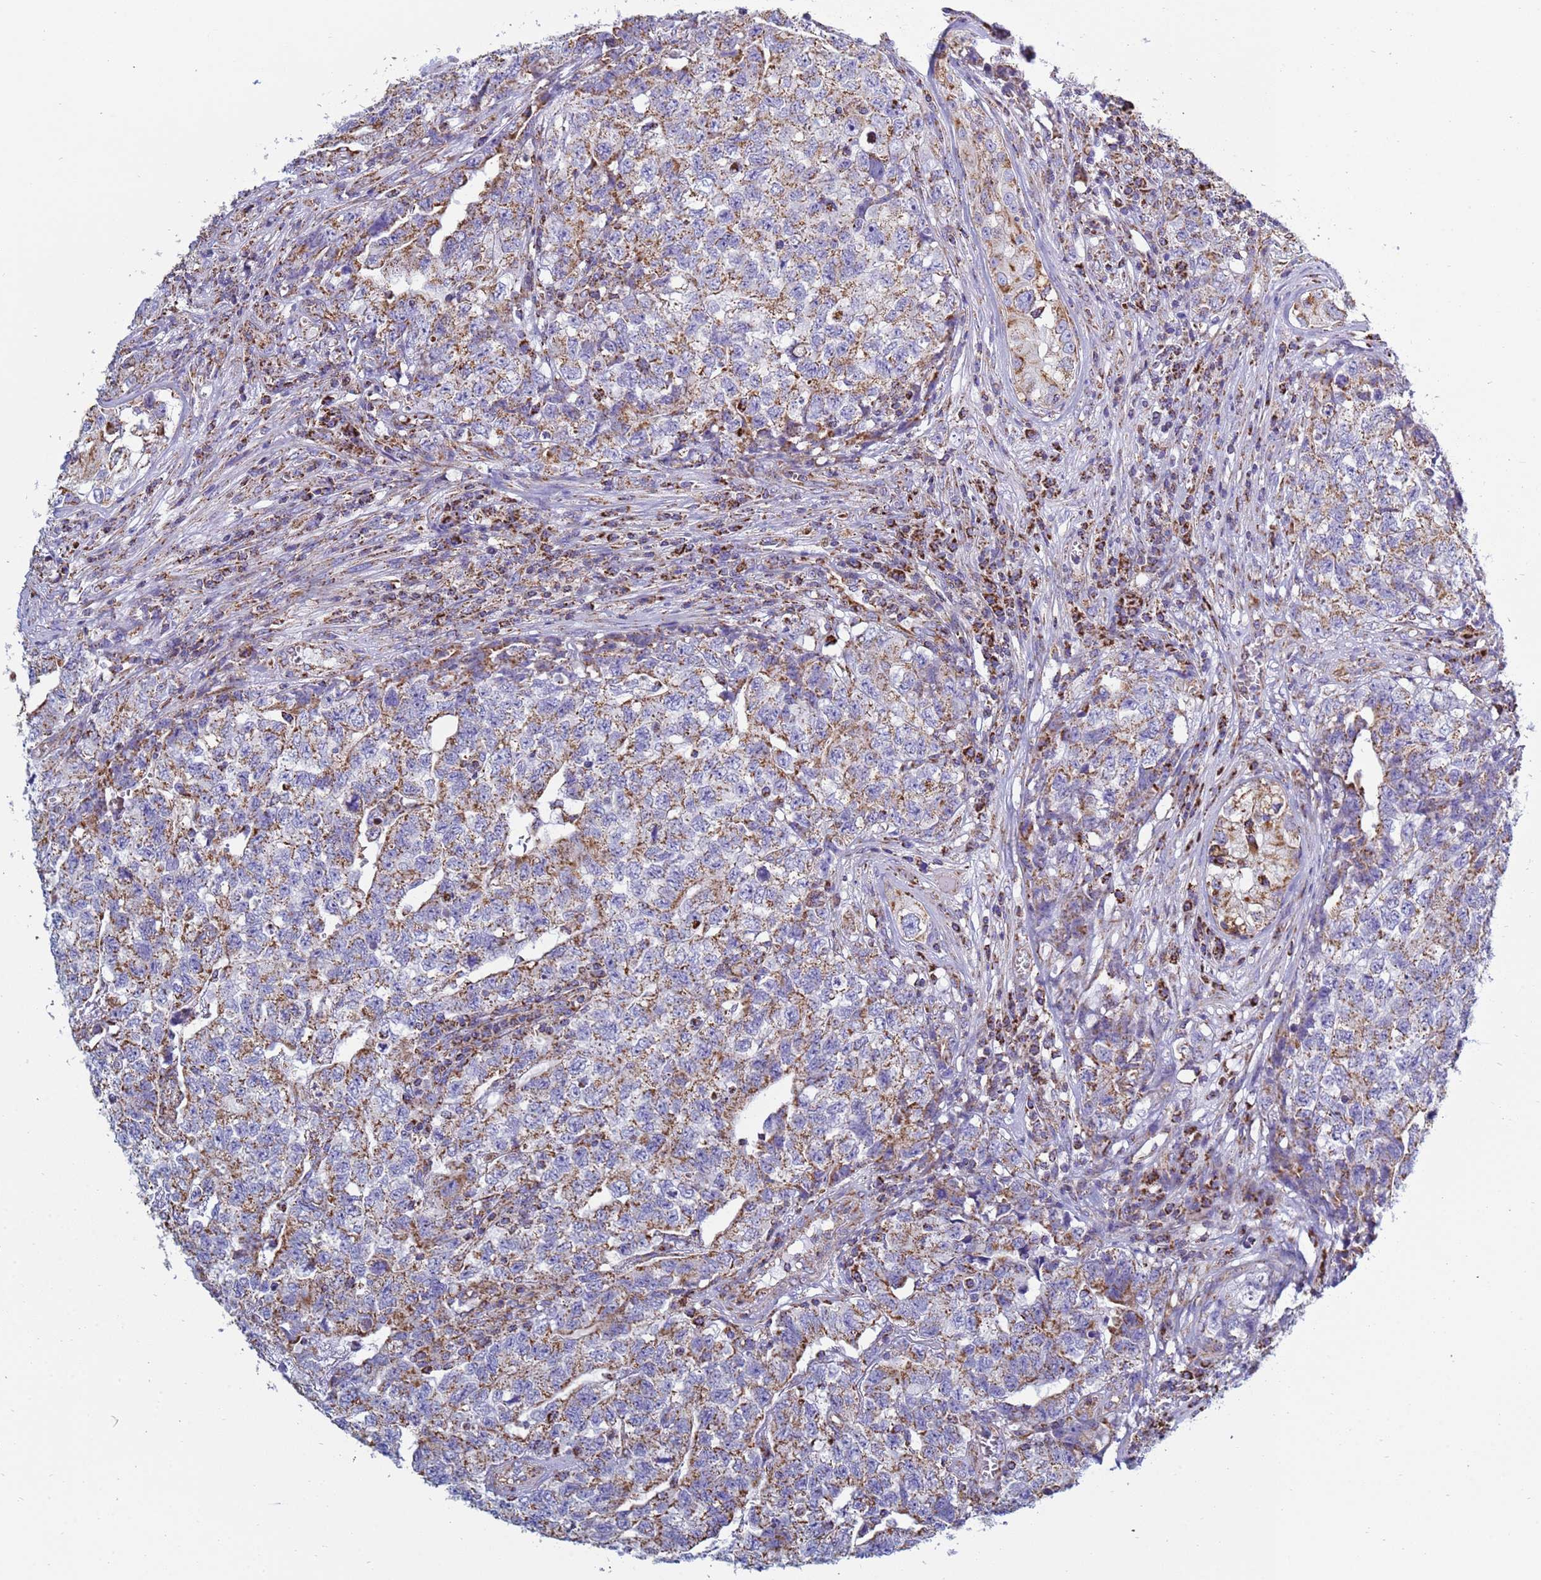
{"staining": {"intensity": "moderate", "quantity": "25%-75%", "location": "cytoplasmic/membranous"}, "tissue": "testis cancer", "cell_type": "Tumor cells", "image_type": "cancer", "snomed": [{"axis": "morphology", "description": "Carcinoma, Embryonal, NOS"}, {"axis": "topography", "description": "Testis"}], "caption": "Protein expression analysis of human testis cancer reveals moderate cytoplasmic/membranous expression in approximately 25%-75% of tumor cells. Using DAB (brown) and hematoxylin (blue) stains, captured at high magnification using brightfield microscopy.", "gene": "COQ4", "patient": {"sex": "male", "age": 31}}